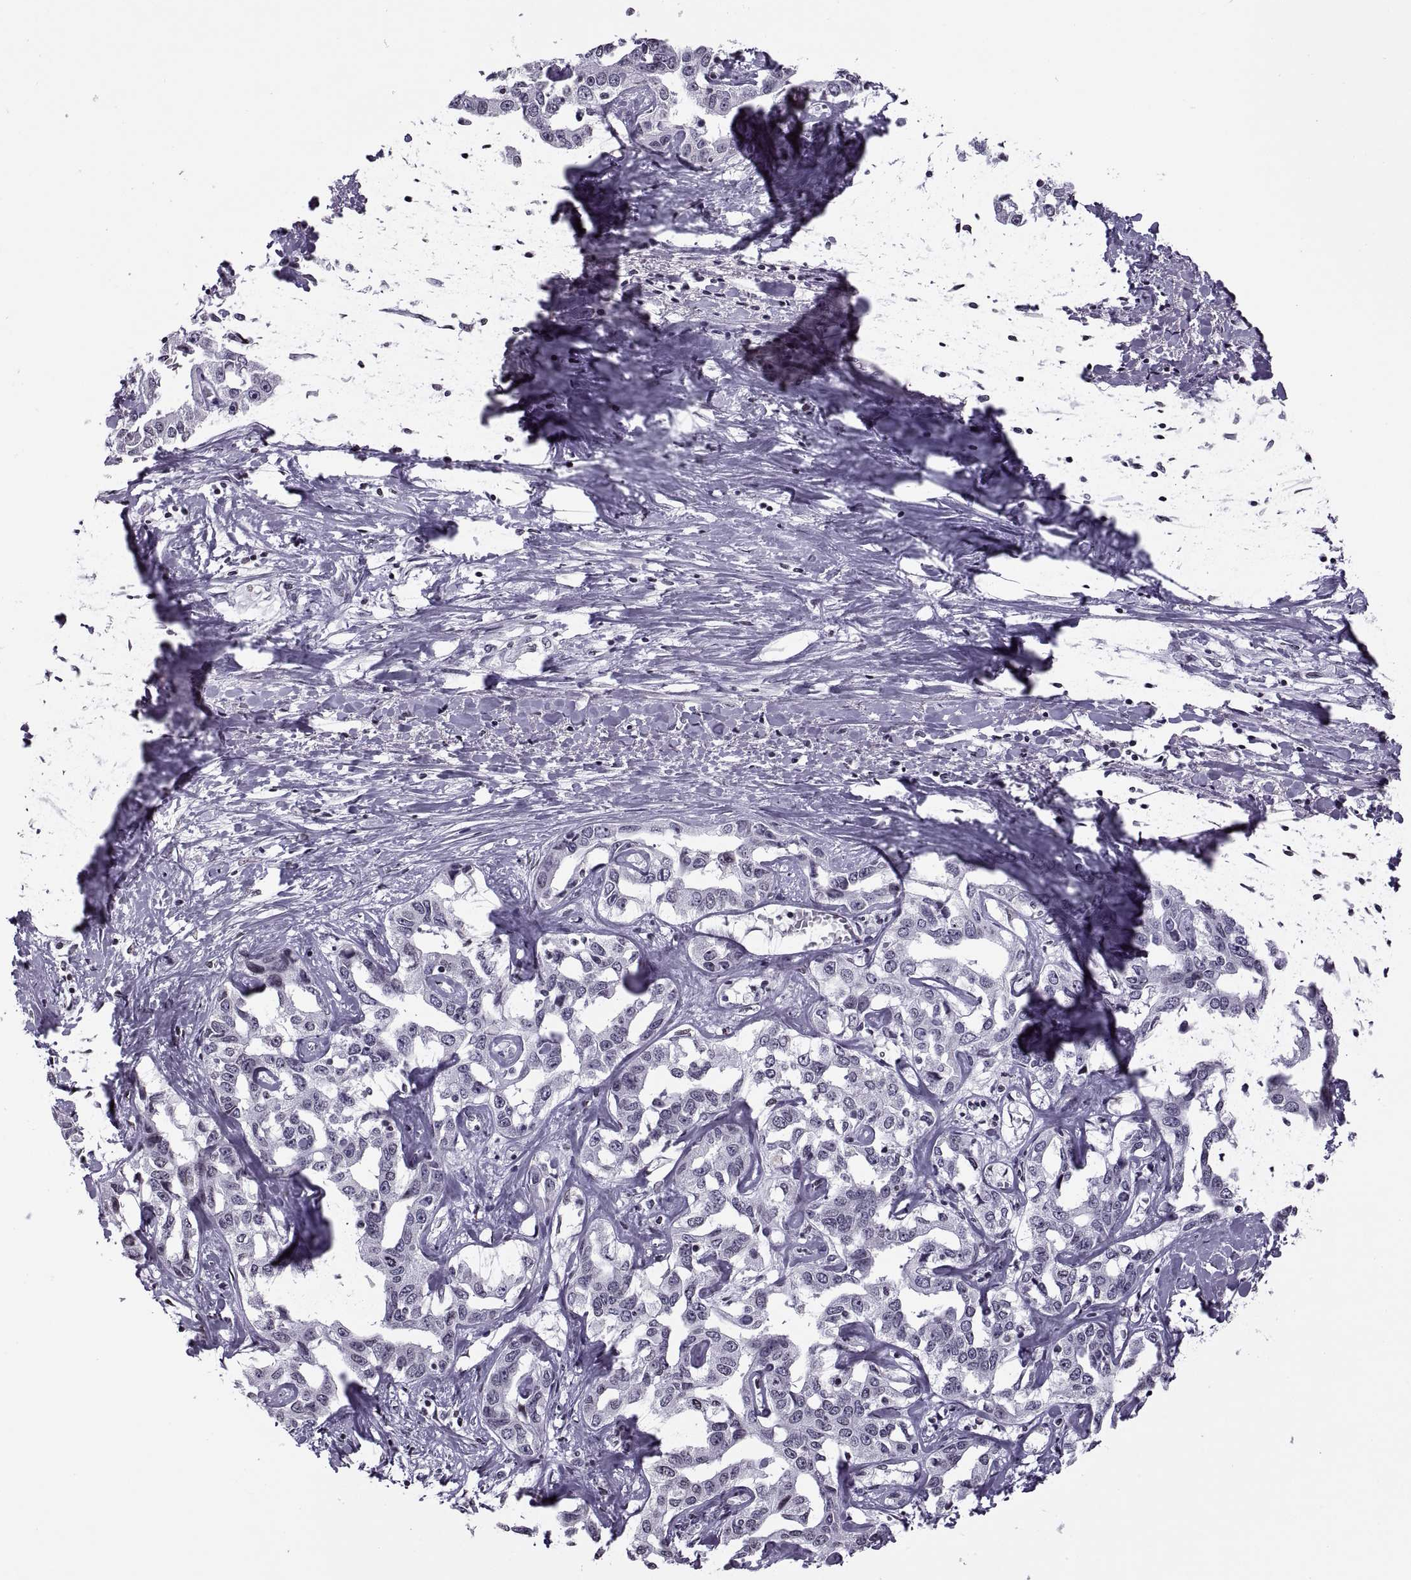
{"staining": {"intensity": "negative", "quantity": "none", "location": "none"}, "tissue": "liver cancer", "cell_type": "Tumor cells", "image_type": "cancer", "snomed": [{"axis": "morphology", "description": "Cholangiocarcinoma"}, {"axis": "topography", "description": "Liver"}], "caption": "Micrograph shows no protein expression in tumor cells of liver cancer tissue.", "gene": "H1-8", "patient": {"sex": "male", "age": 59}}